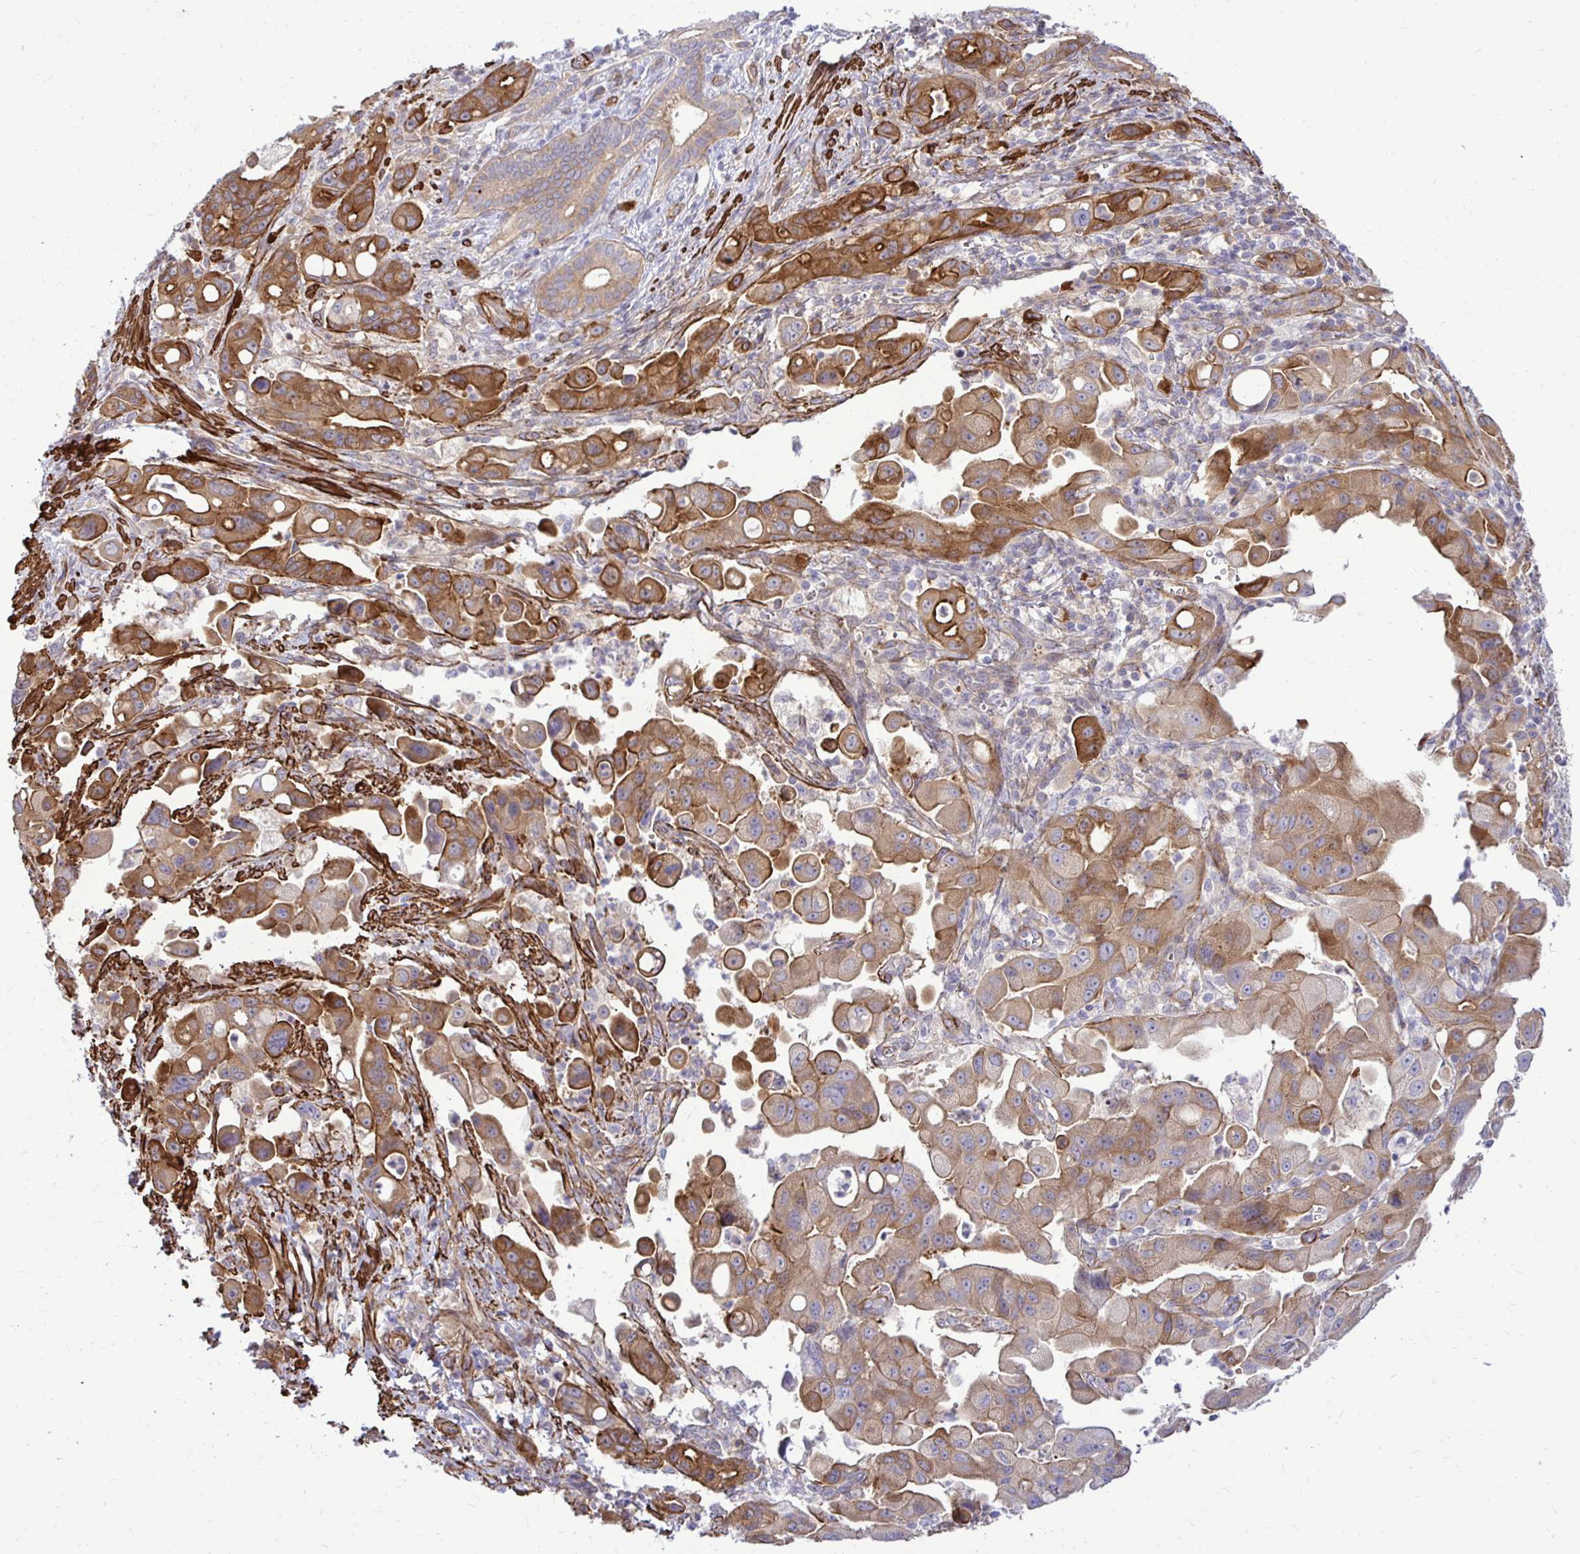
{"staining": {"intensity": "moderate", "quantity": "25%-75%", "location": "cytoplasmic/membranous"}, "tissue": "pancreatic cancer", "cell_type": "Tumor cells", "image_type": "cancer", "snomed": [{"axis": "morphology", "description": "Adenocarcinoma, NOS"}, {"axis": "topography", "description": "Pancreas"}], "caption": "Human adenocarcinoma (pancreatic) stained with a protein marker reveals moderate staining in tumor cells.", "gene": "CTPS1", "patient": {"sex": "male", "age": 68}}